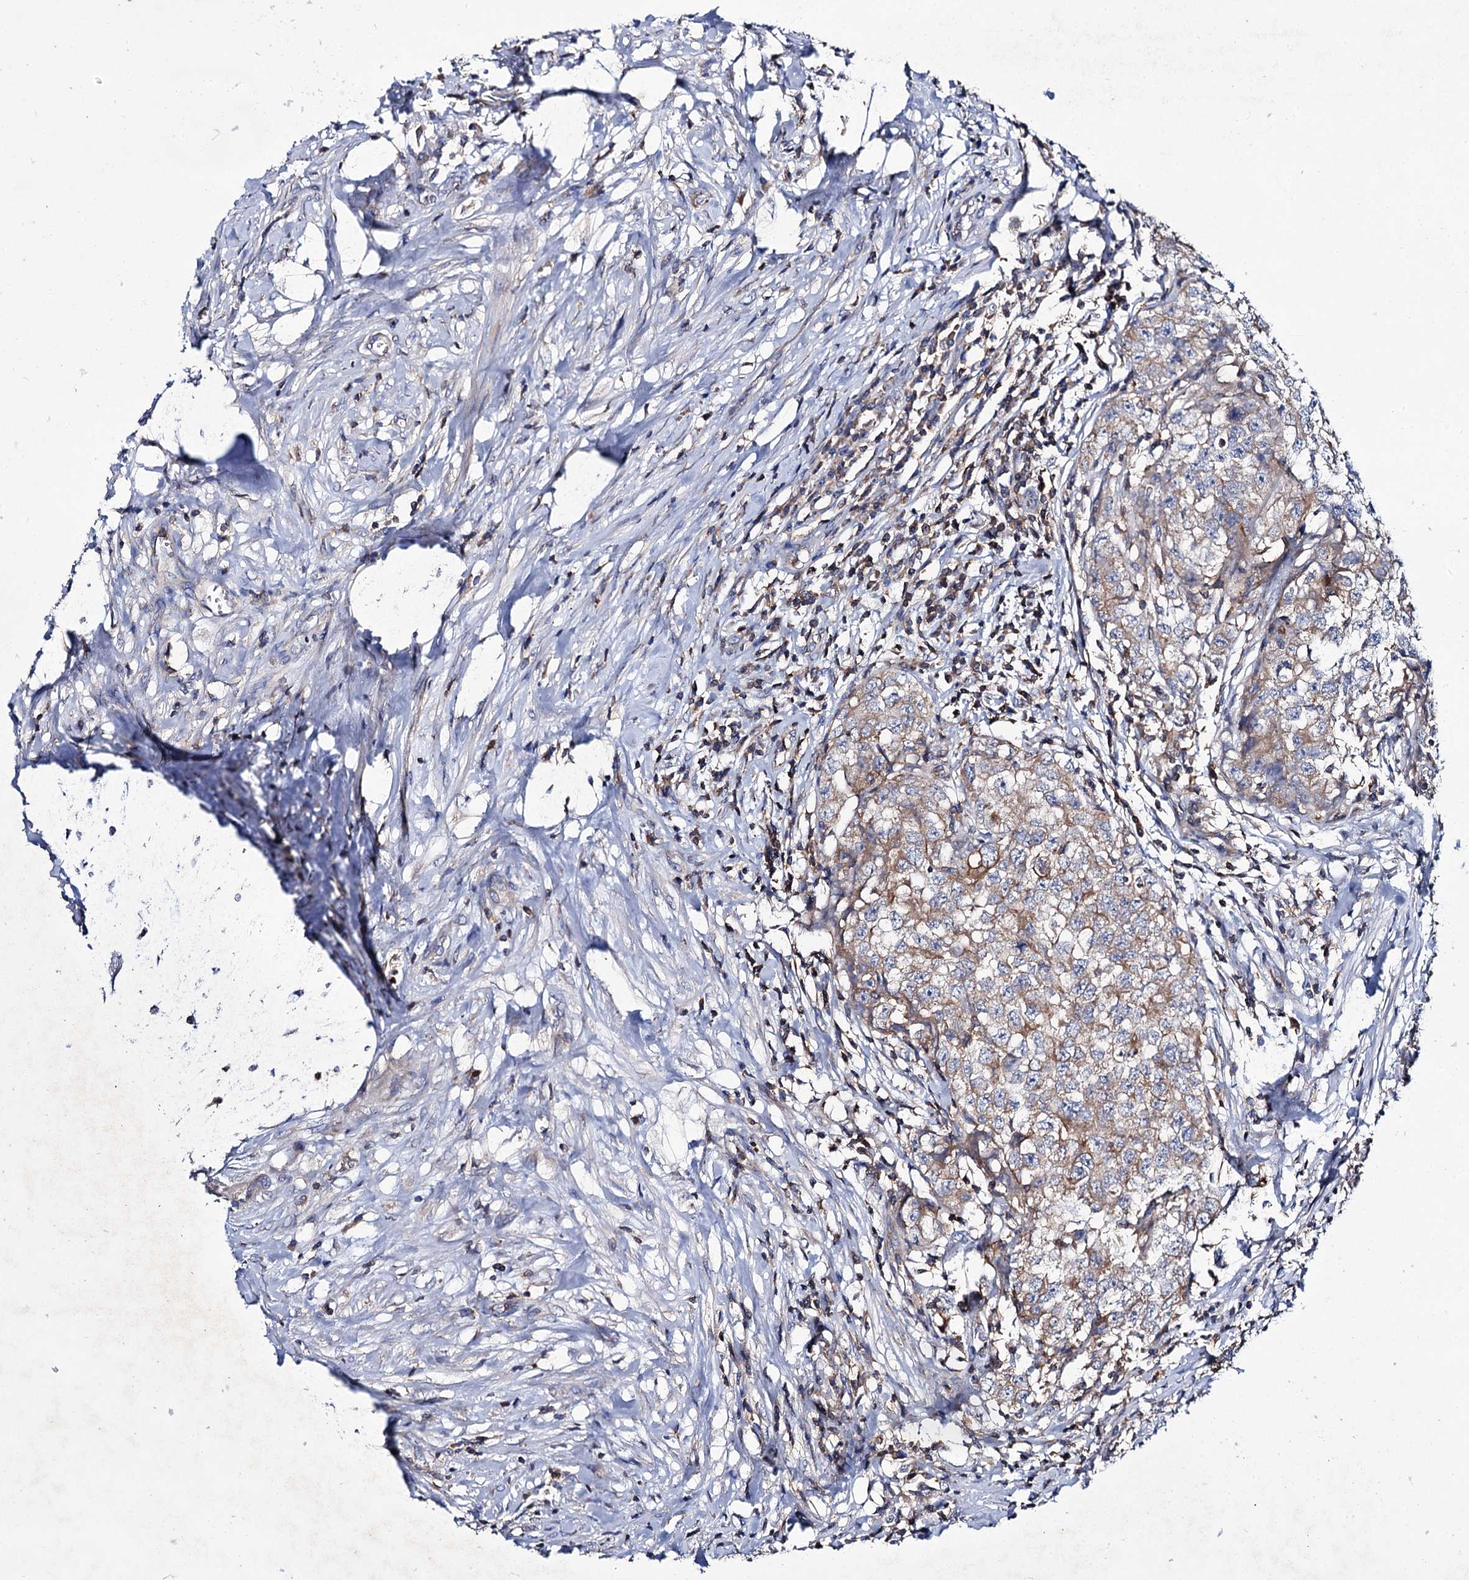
{"staining": {"intensity": "weak", "quantity": ">75%", "location": "cytoplasmic/membranous"}, "tissue": "testis cancer", "cell_type": "Tumor cells", "image_type": "cancer", "snomed": [{"axis": "morphology", "description": "Seminoma, NOS"}, {"axis": "morphology", "description": "Carcinoma, Embryonal, NOS"}, {"axis": "topography", "description": "Testis"}], "caption": "Immunohistochemical staining of human testis cancer (seminoma) exhibits low levels of weak cytoplasmic/membranous expression in about >75% of tumor cells.", "gene": "UBASH3B", "patient": {"sex": "male", "age": 43}}